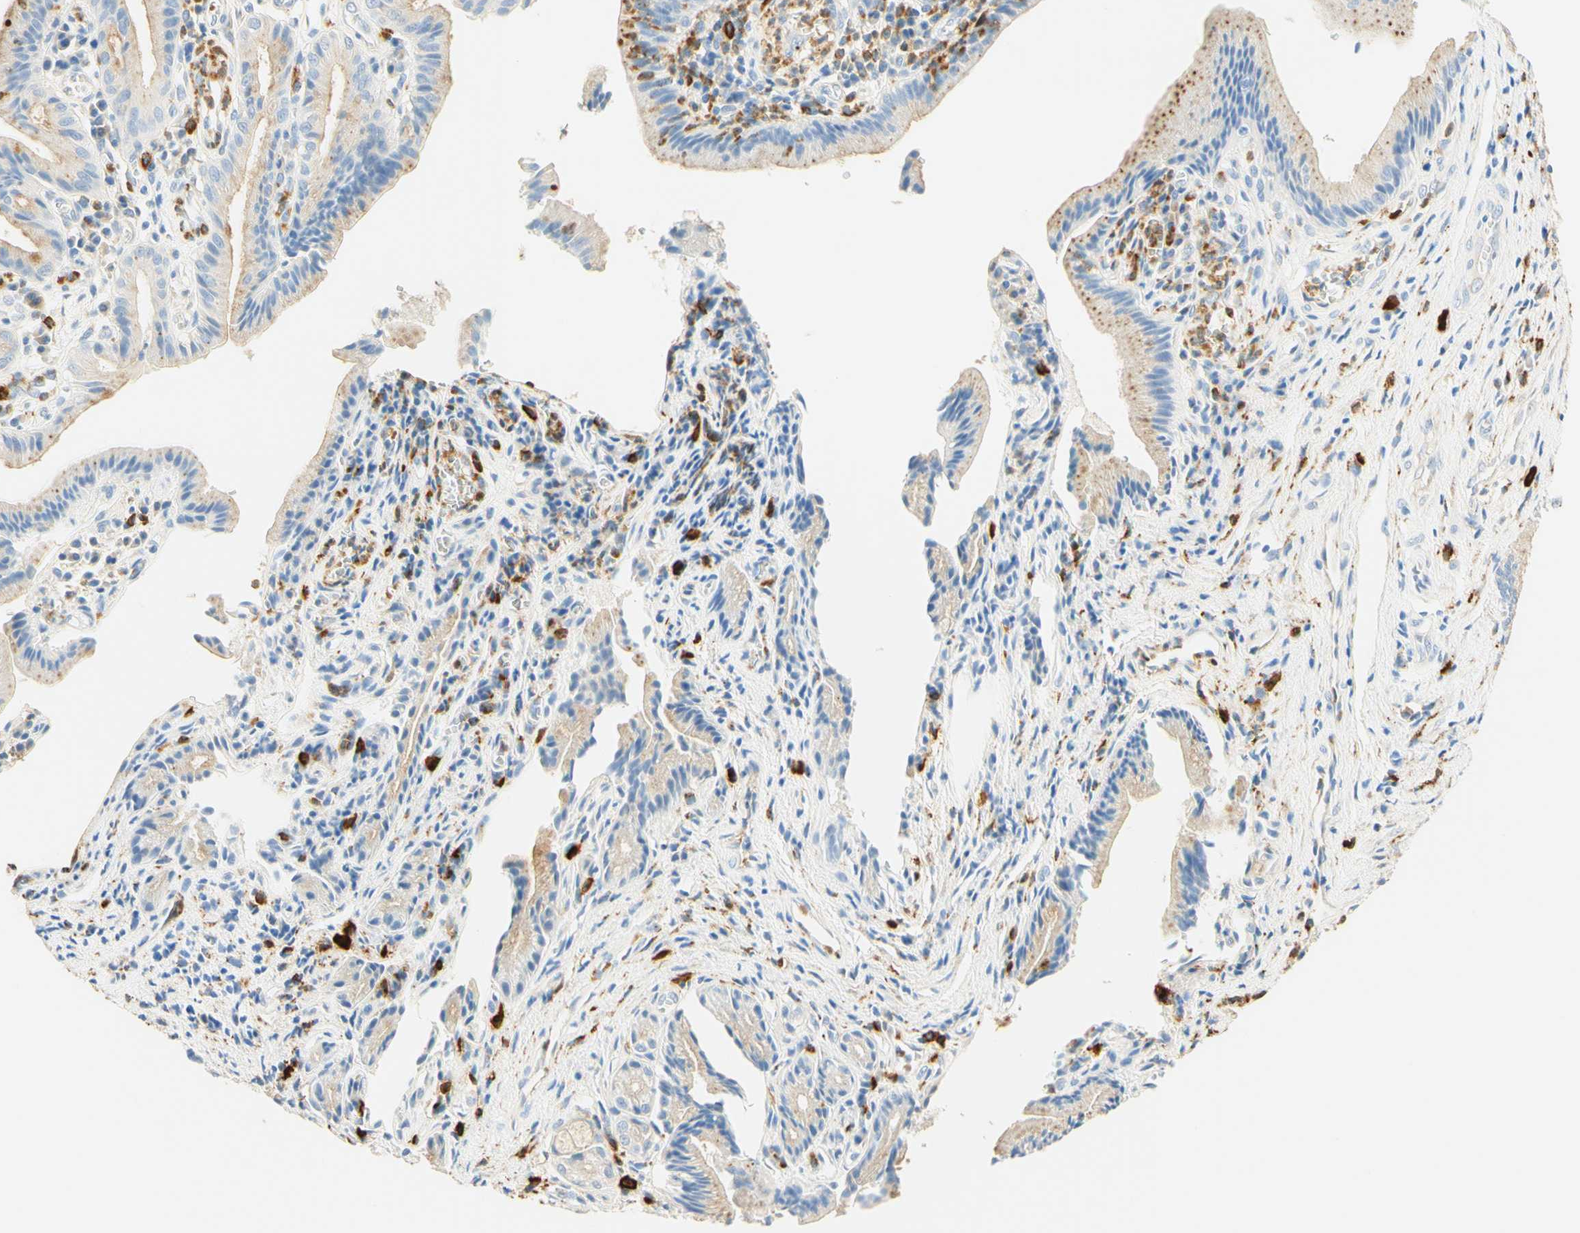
{"staining": {"intensity": "moderate", "quantity": ">75%", "location": "cytoplasmic/membranous"}, "tissue": "pancreatic cancer", "cell_type": "Tumor cells", "image_type": "cancer", "snomed": [{"axis": "morphology", "description": "Adenocarcinoma, NOS"}, {"axis": "topography", "description": "Pancreas"}], "caption": "Immunohistochemistry (DAB) staining of adenocarcinoma (pancreatic) exhibits moderate cytoplasmic/membranous protein expression in about >75% of tumor cells. (Stains: DAB in brown, nuclei in blue, Microscopy: brightfield microscopy at high magnification).", "gene": "CD63", "patient": {"sex": "female", "age": 75}}